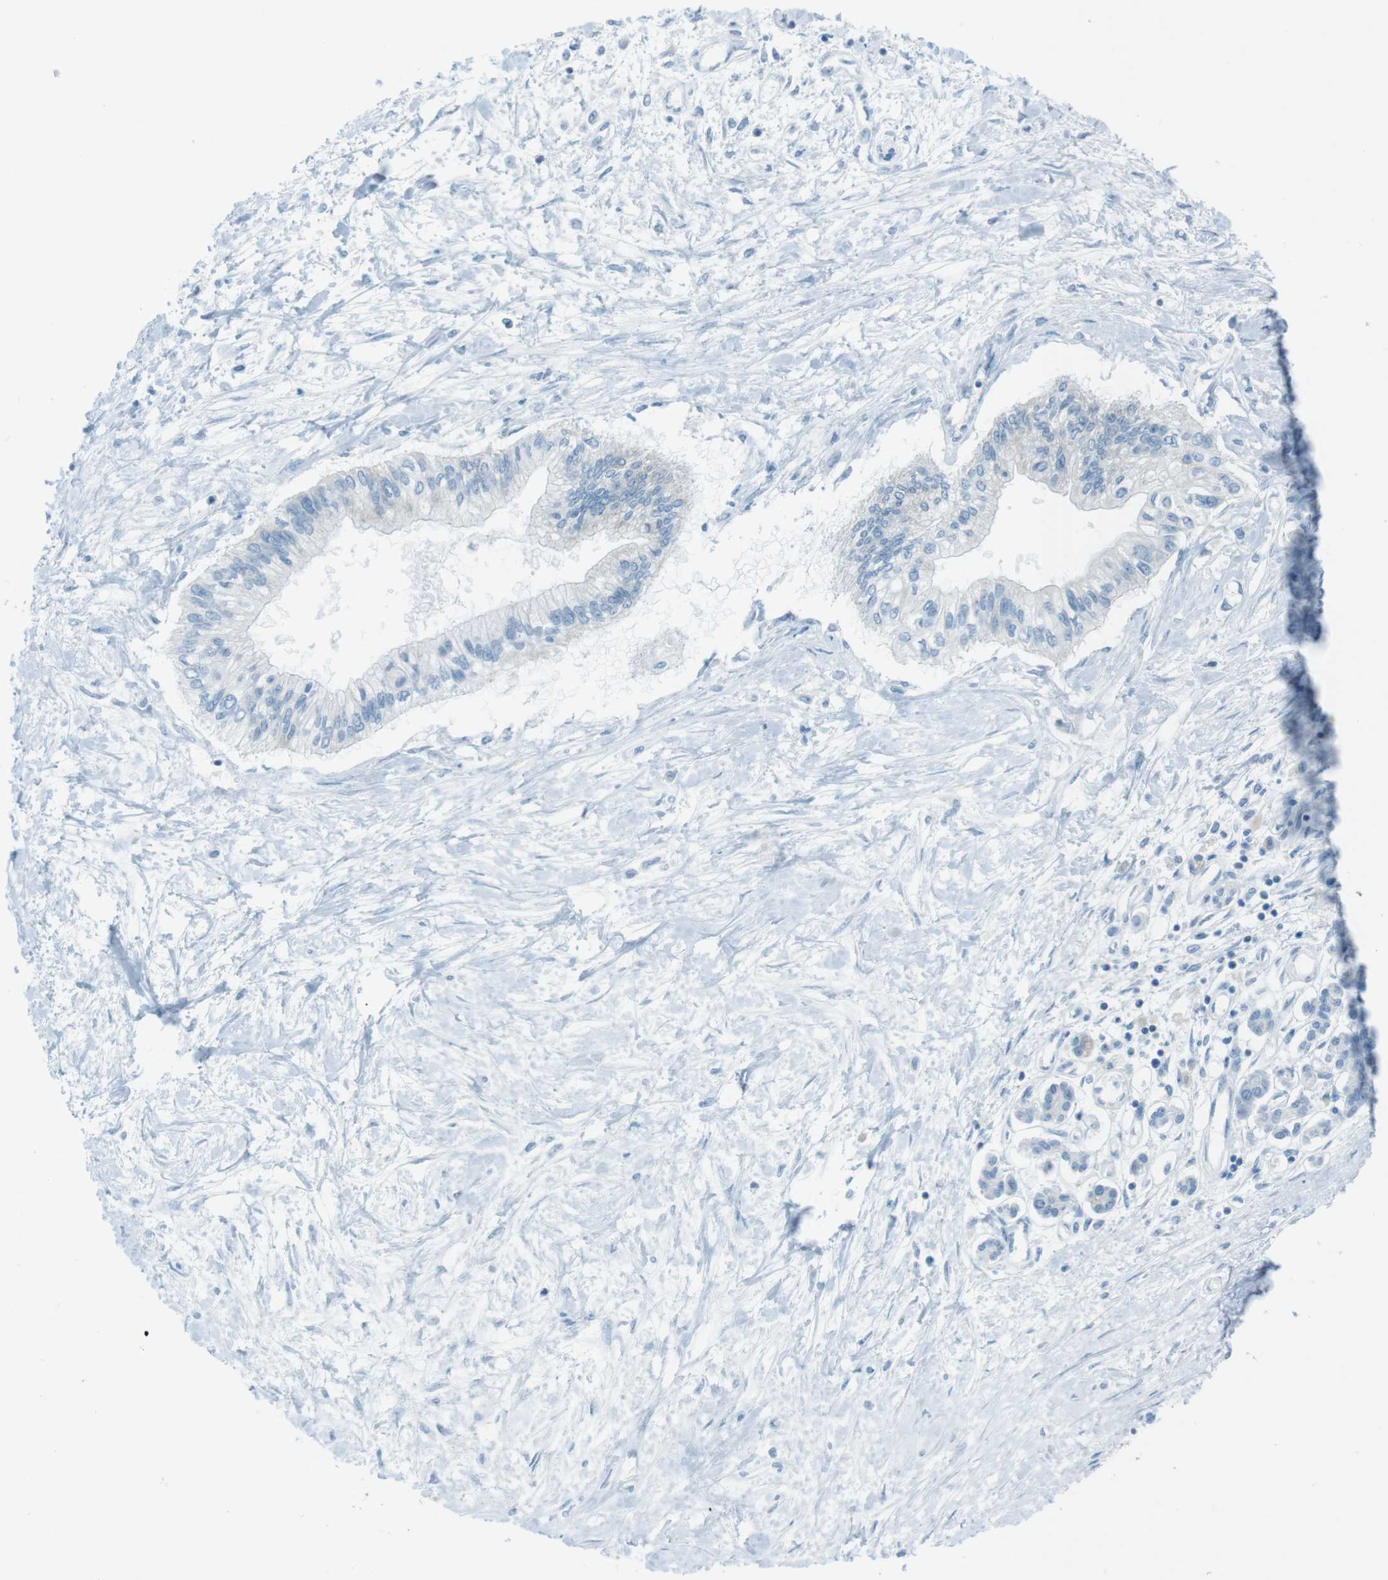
{"staining": {"intensity": "negative", "quantity": "none", "location": "none"}, "tissue": "pancreatic cancer", "cell_type": "Tumor cells", "image_type": "cancer", "snomed": [{"axis": "morphology", "description": "Adenocarcinoma, NOS"}, {"axis": "topography", "description": "Pancreas"}], "caption": "DAB (3,3'-diaminobenzidine) immunohistochemical staining of pancreatic cancer (adenocarcinoma) displays no significant positivity in tumor cells. (DAB (3,3'-diaminobenzidine) immunohistochemistry (IHC) visualized using brightfield microscopy, high magnification).", "gene": "DNAJA3", "patient": {"sex": "female", "age": 77}}